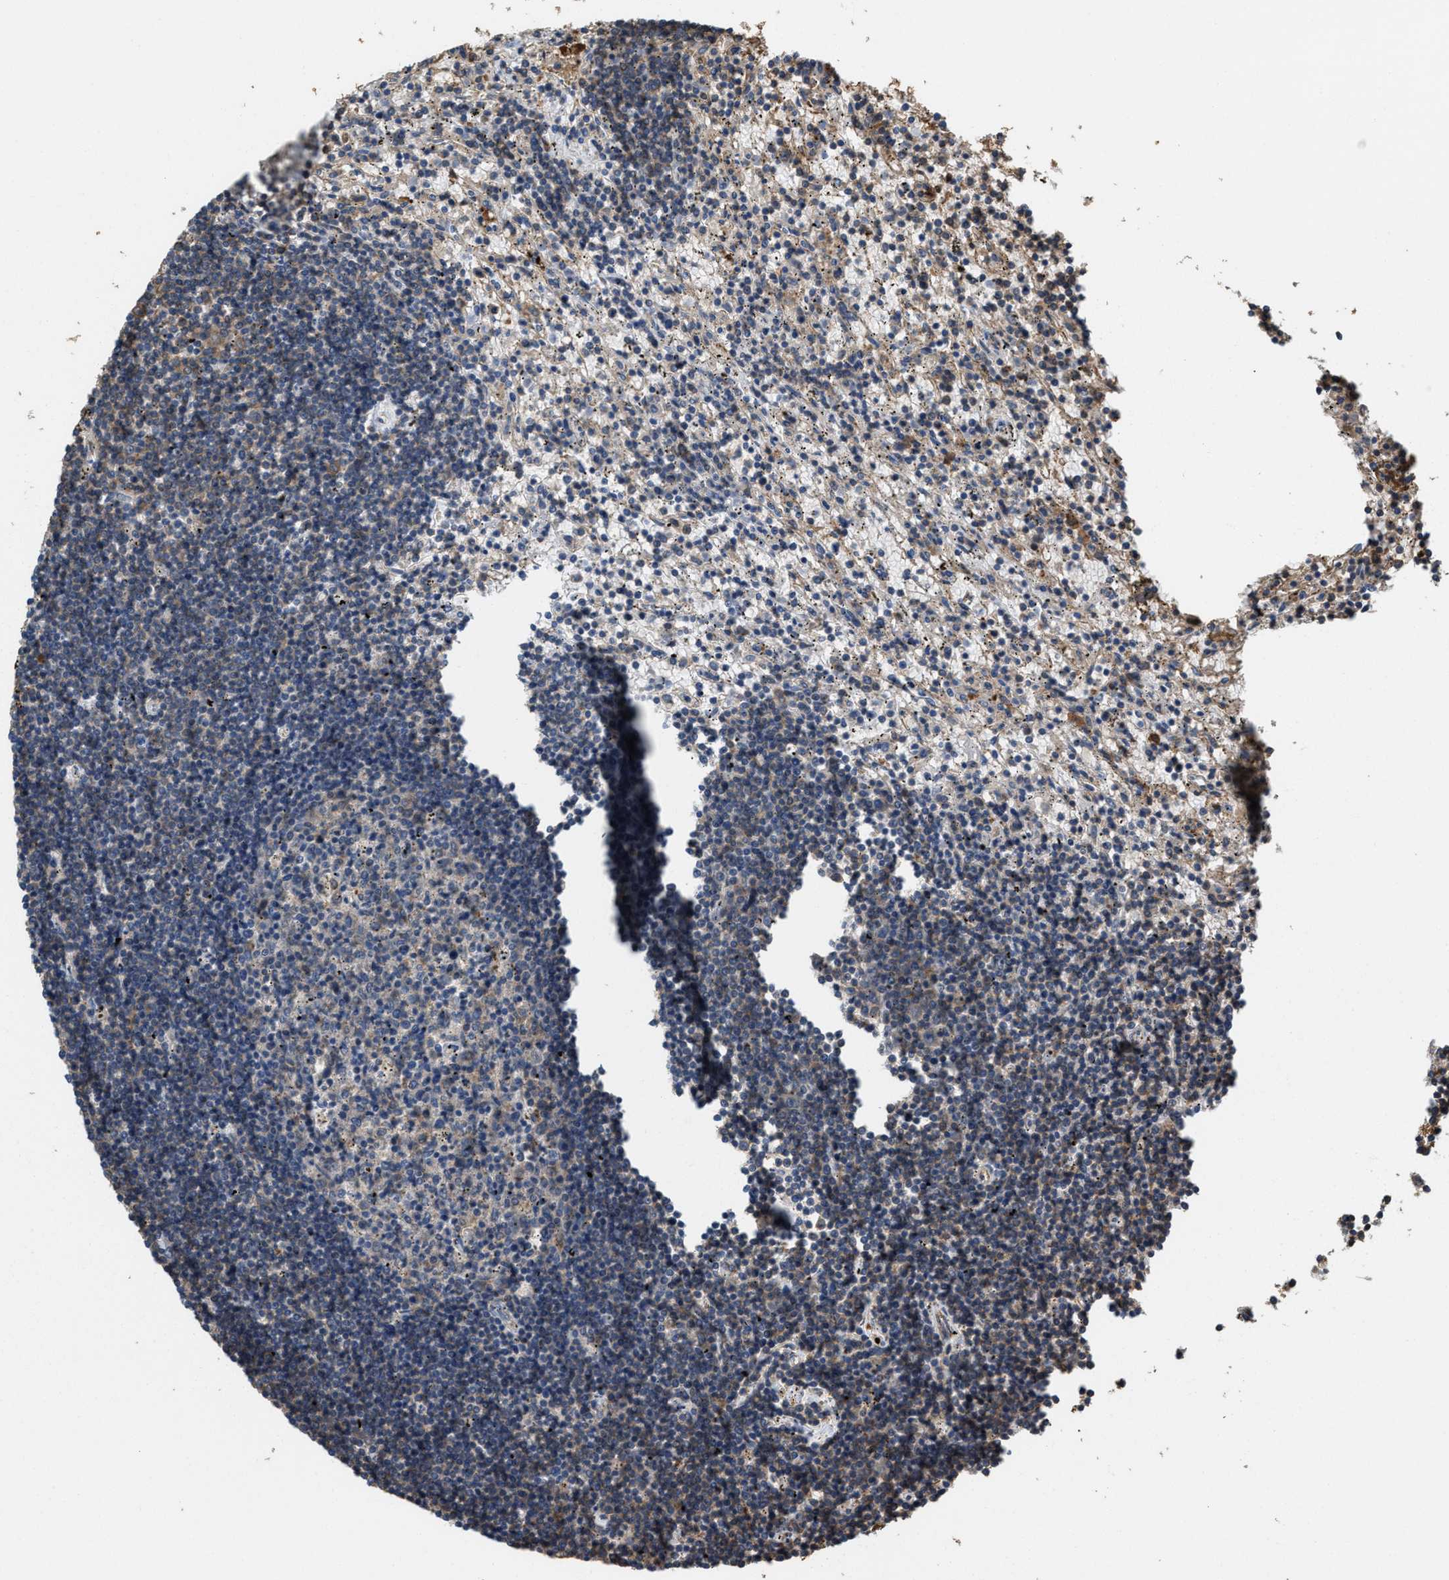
{"staining": {"intensity": "weak", "quantity": "<25%", "location": "cytoplasmic/membranous"}, "tissue": "lymphoma", "cell_type": "Tumor cells", "image_type": "cancer", "snomed": [{"axis": "morphology", "description": "Malignant lymphoma, non-Hodgkin's type, Low grade"}, {"axis": "topography", "description": "Spleen"}], "caption": "An image of lymphoma stained for a protein displays no brown staining in tumor cells. (Immunohistochemistry, brightfield microscopy, high magnification).", "gene": "ATIC", "patient": {"sex": "male", "age": 76}}